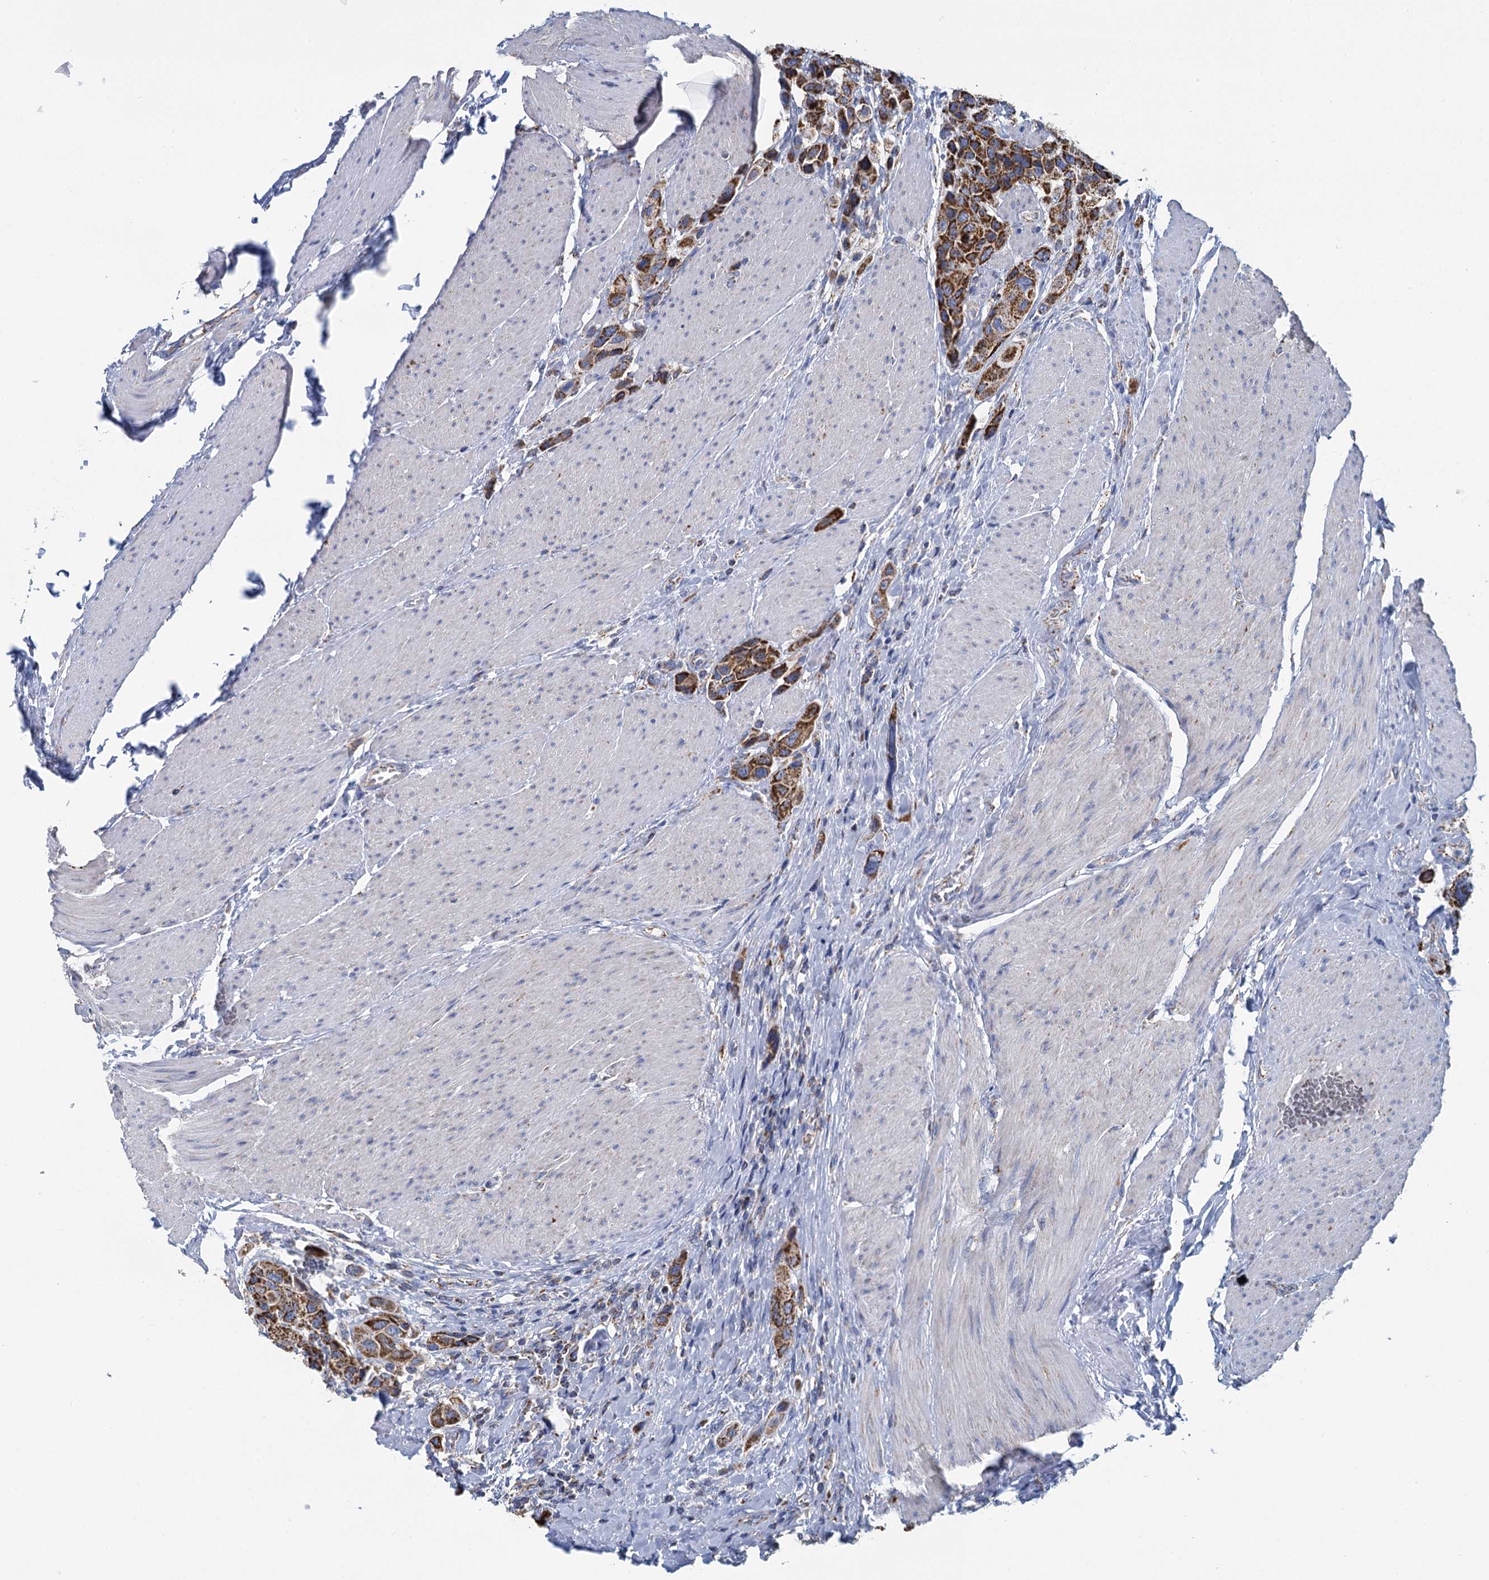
{"staining": {"intensity": "strong", "quantity": ">75%", "location": "cytoplasmic/membranous"}, "tissue": "urothelial cancer", "cell_type": "Tumor cells", "image_type": "cancer", "snomed": [{"axis": "morphology", "description": "Urothelial carcinoma, High grade"}, {"axis": "topography", "description": "Urinary bladder"}], "caption": "This is a photomicrograph of immunohistochemistry (IHC) staining of urothelial cancer, which shows strong expression in the cytoplasmic/membranous of tumor cells.", "gene": "CCP110", "patient": {"sex": "male", "age": 50}}